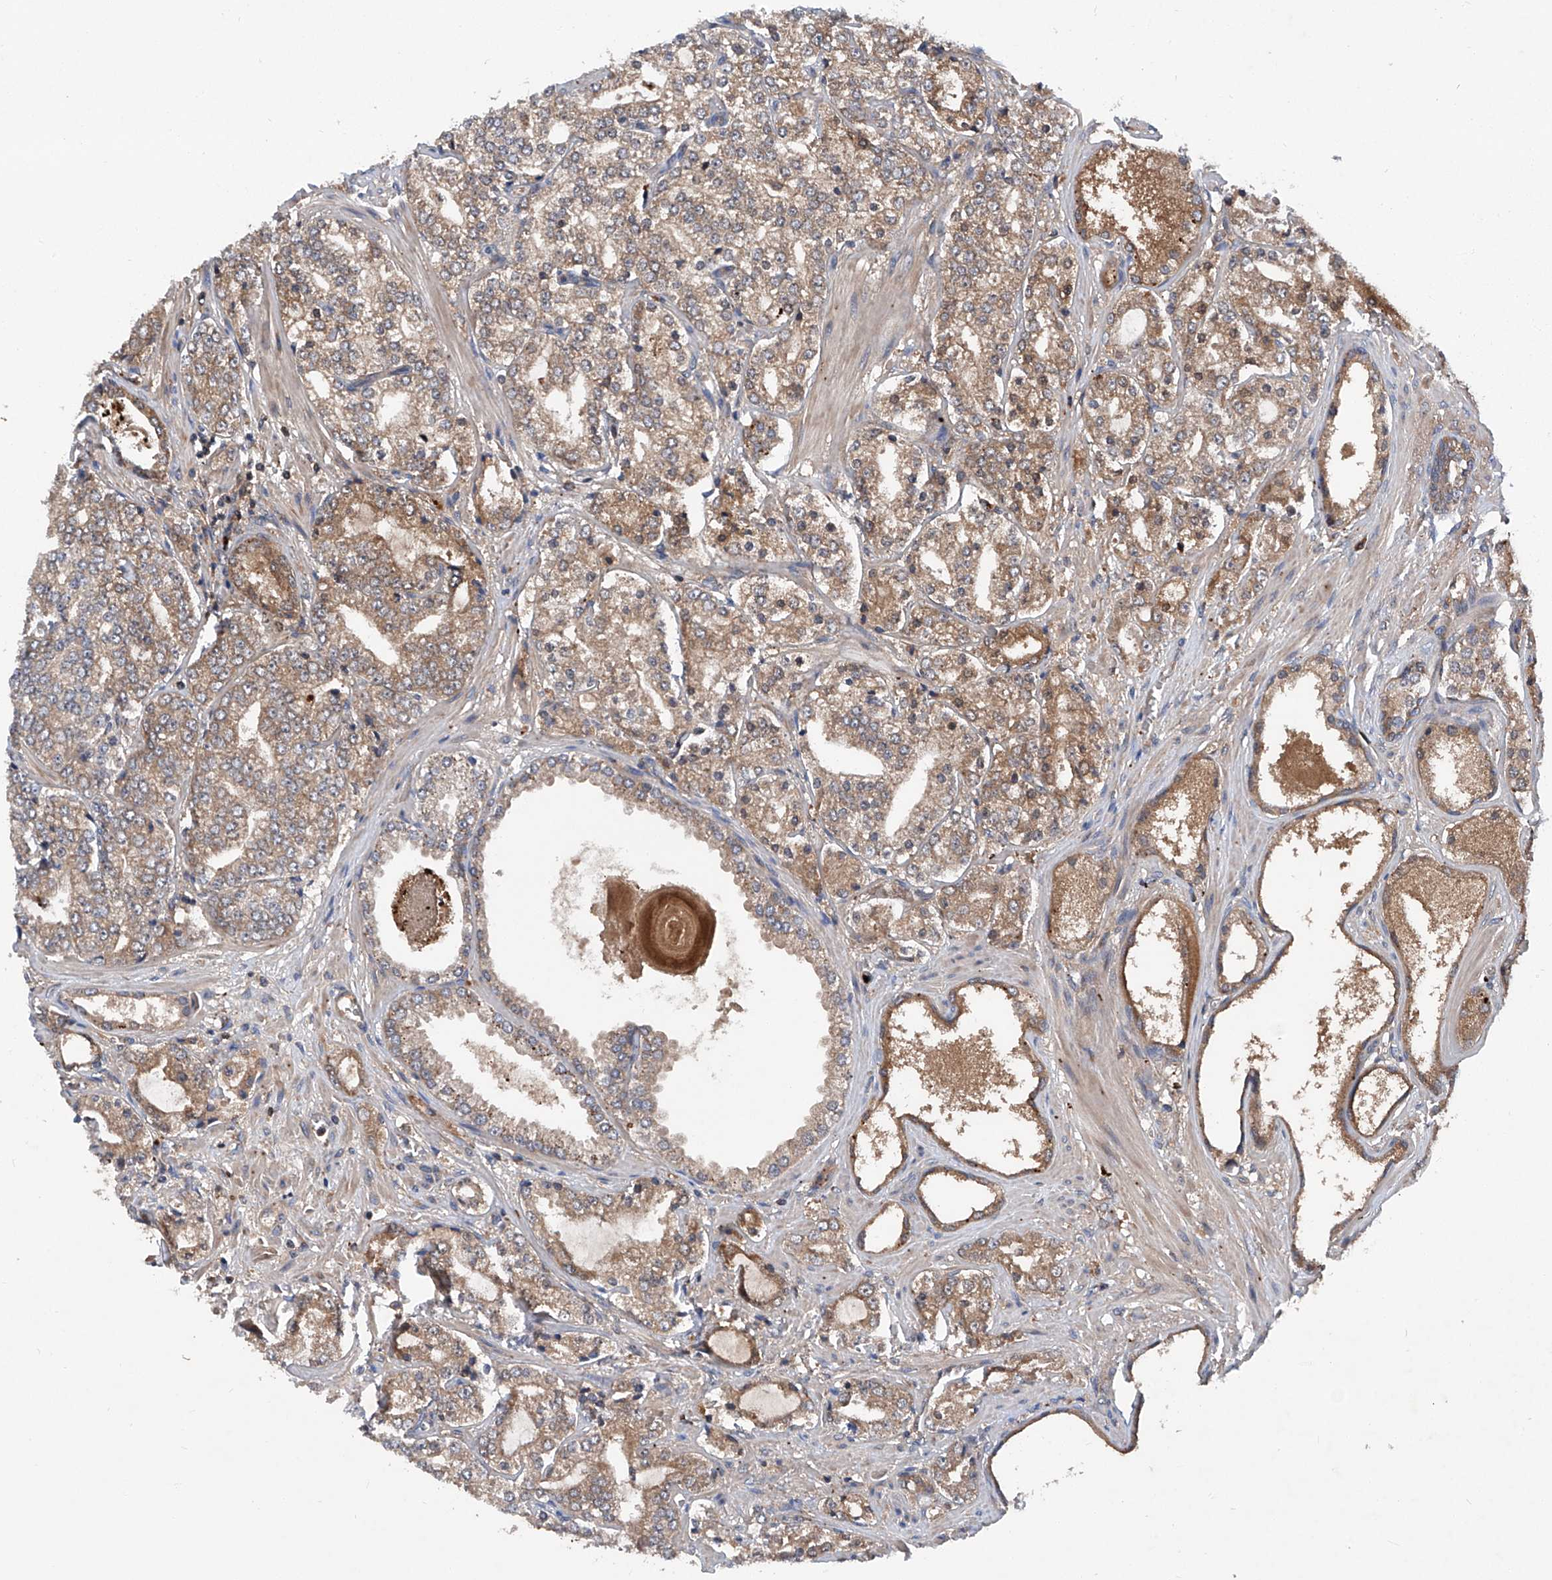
{"staining": {"intensity": "moderate", "quantity": ">75%", "location": "cytoplasmic/membranous"}, "tissue": "prostate cancer", "cell_type": "Tumor cells", "image_type": "cancer", "snomed": [{"axis": "morphology", "description": "Adenocarcinoma, High grade"}, {"axis": "topography", "description": "Prostate"}], "caption": "Prostate high-grade adenocarcinoma stained for a protein exhibits moderate cytoplasmic/membranous positivity in tumor cells.", "gene": "ASCC3", "patient": {"sex": "male", "age": 64}}